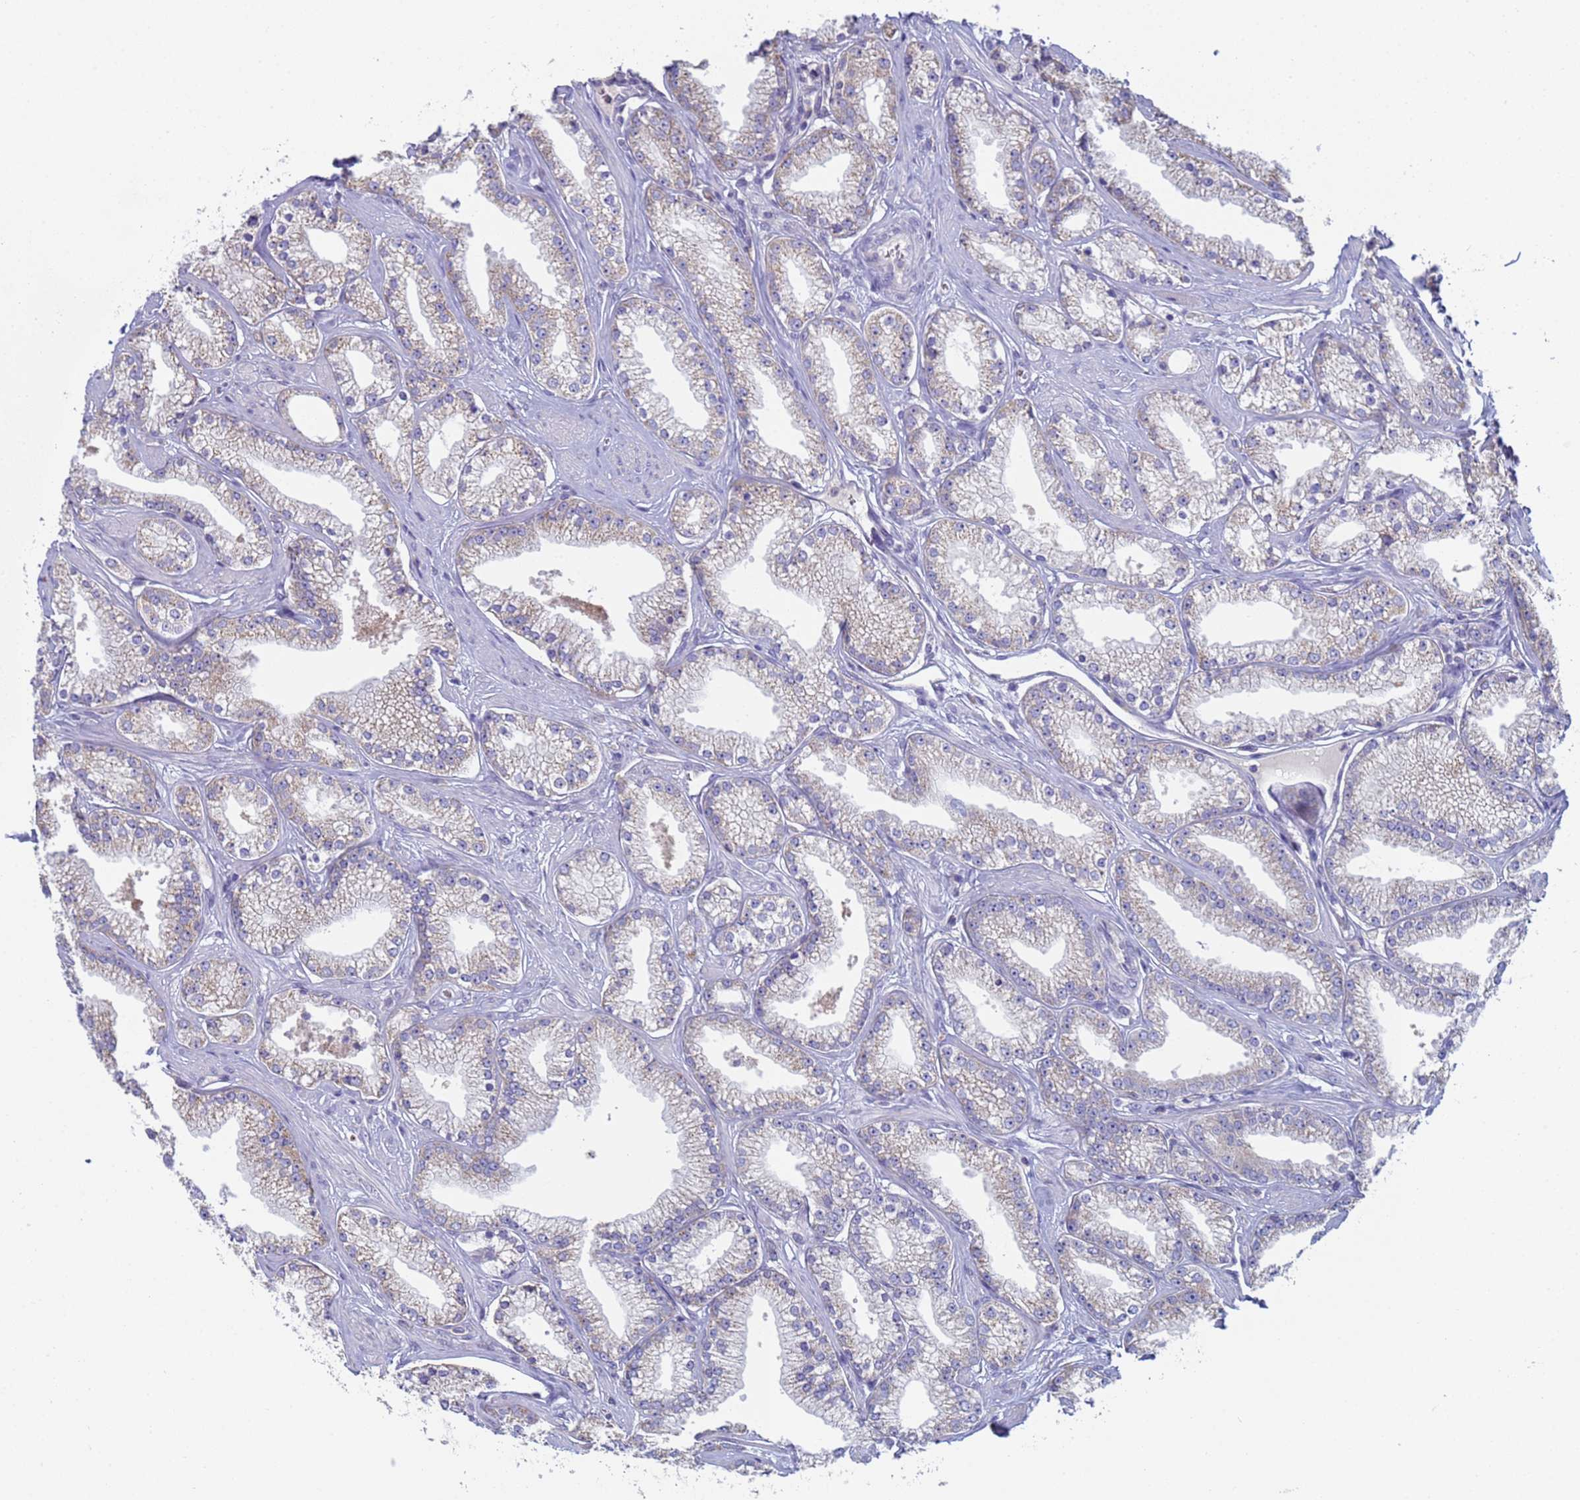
{"staining": {"intensity": "weak", "quantity": "<25%", "location": "cytoplasmic/membranous"}, "tissue": "prostate cancer", "cell_type": "Tumor cells", "image_type": "cancer", "snomed": [{"axis": "morphology", "description": "Adenocarcinoma, High grade"}, {"axis": "topography", "description": "Prostate"}], "caption": "The IHC image has no significant expression in tumor cells of prostate cancer (high-grade adenocarcinoma) tissue.", "gene": "CR1", "patient": {"sex": "male", "age": 67}}